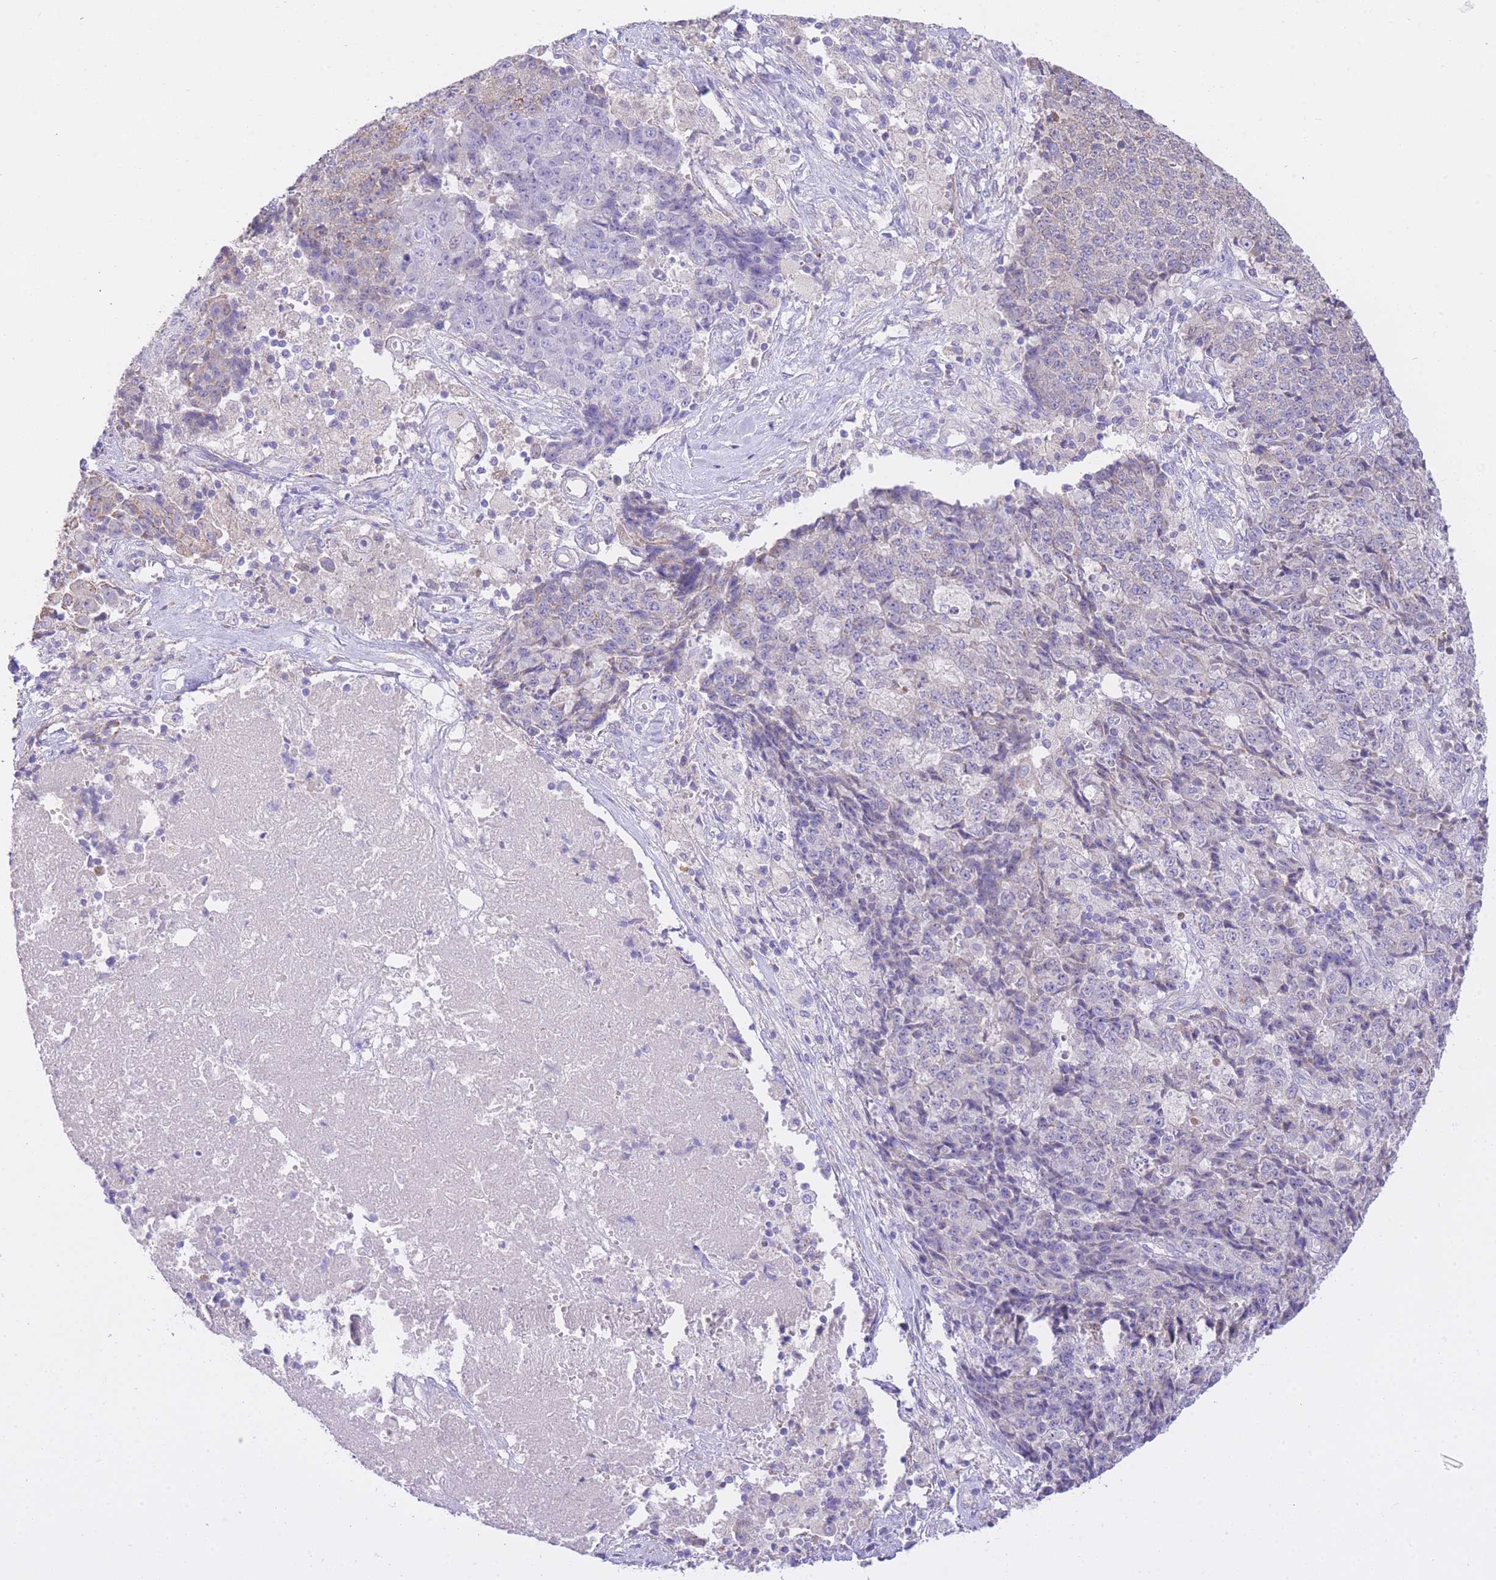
{"staining": {"intensity": "negative", "quantity": "none", "location": "none"}, "tissue": "ovarian cancer", "cell_type": "Tumor cells", "image_type": "cancer", "snomed": [{"axis": "morphology", "description": "Carcinoma, endometroid"}, {"axis": "topography", "description": "Ovary"}], "caption": "A micrograph of ovarian cancer stained for a protein reveals no brown staining in tumor cells.", "gene": "PGM1", "patient": {"sex": "female", "age": 42}}